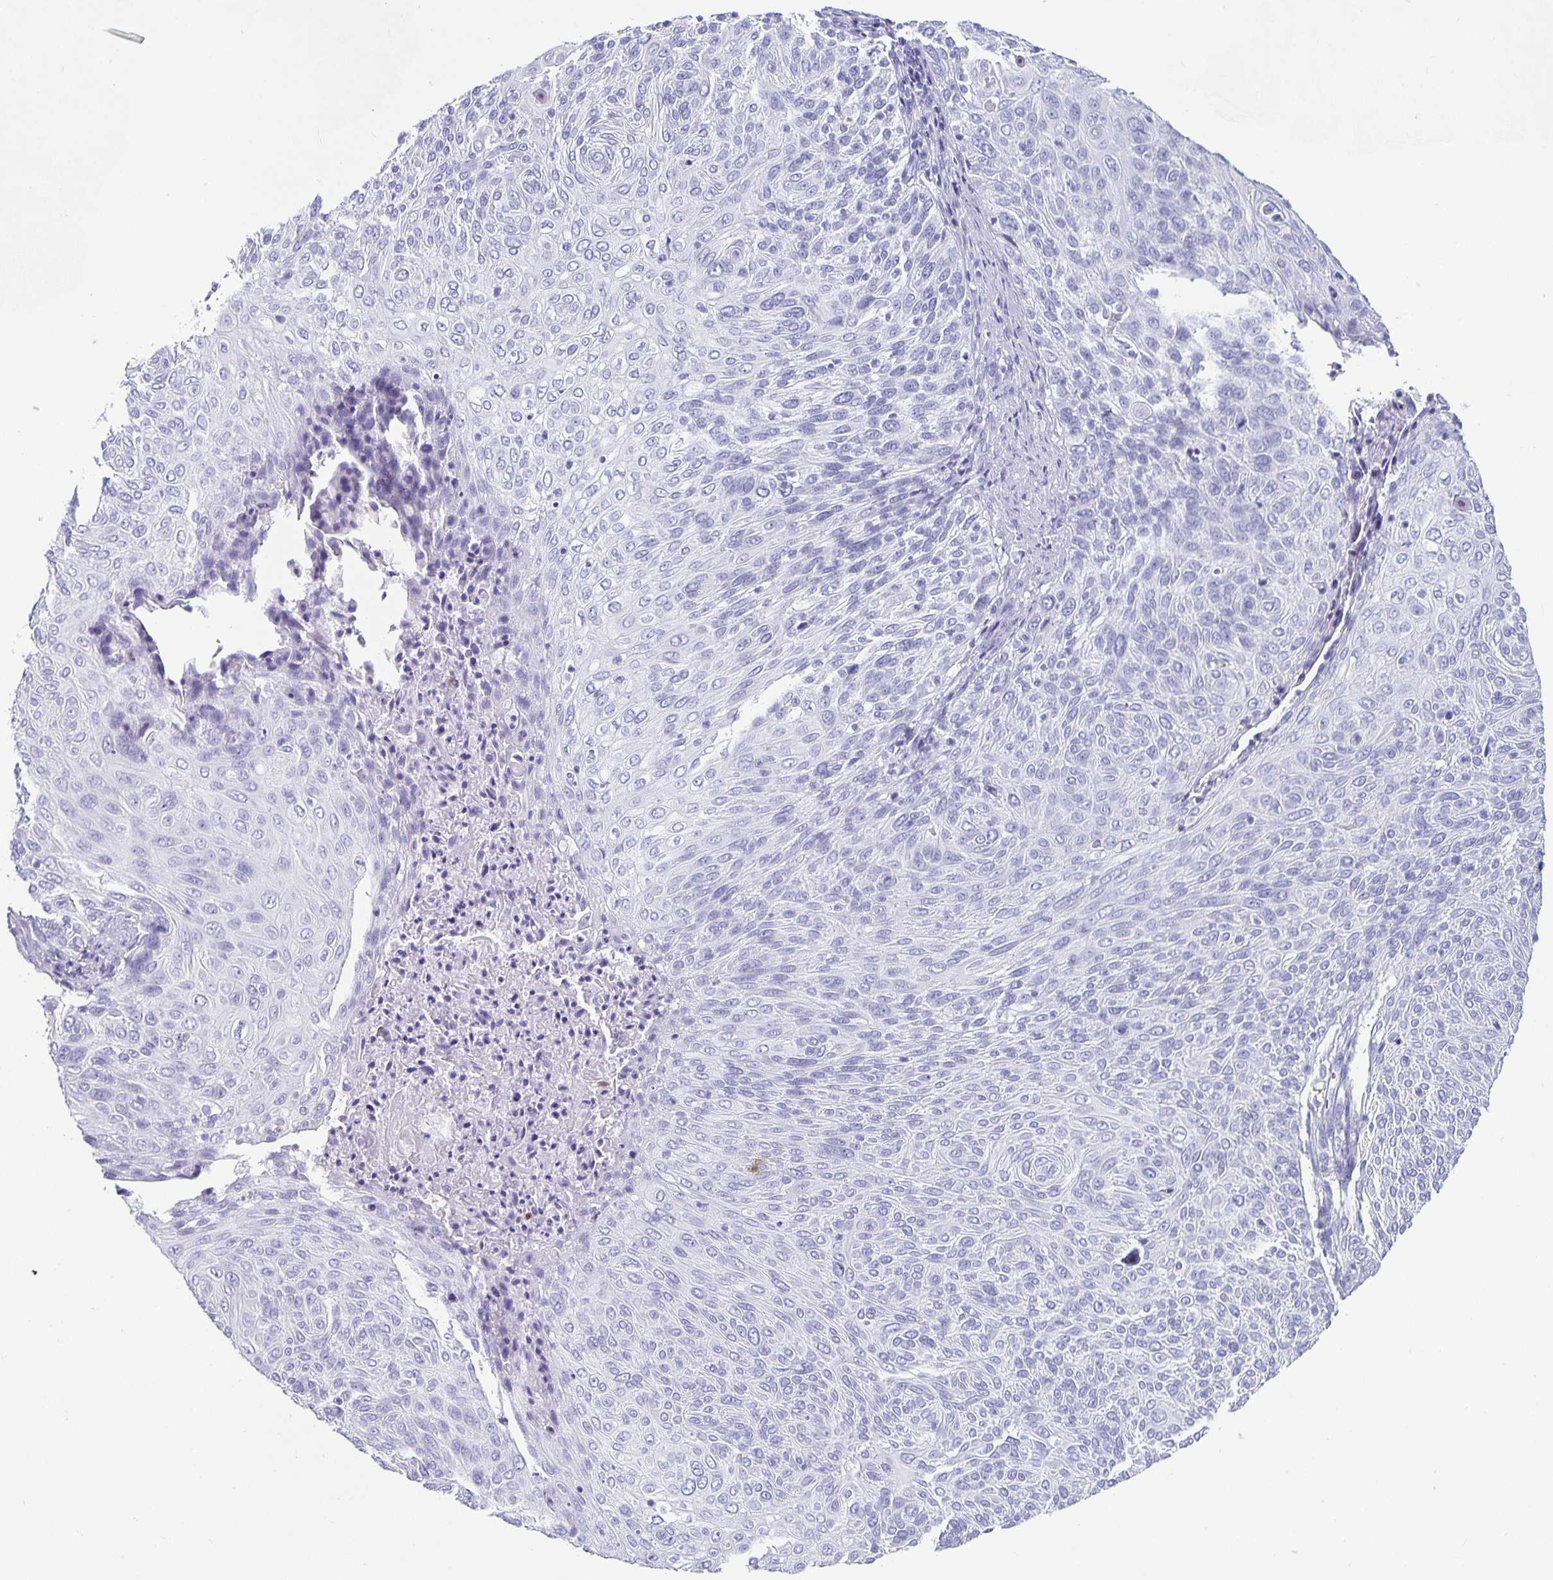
{"staining": {"intensity": "negative", "quantity": "none", "location": "none"}, "tissue": "cervical cancer", "cell_type": "Tumor cells", "image_type": "cancer", "snomed": [{"axis": "morphology", "description": "Squamous cell carcinoma, NOS"}, {"axis": "topography", "description": "Cervix"}], "caption": "Cervical cancer (squamous cell carcinoma) was stained to show a protein in brown. There is no significant expression in tumor cells.", "gene": "CHGA", "patient": {"sex": "female", "age": 31}}